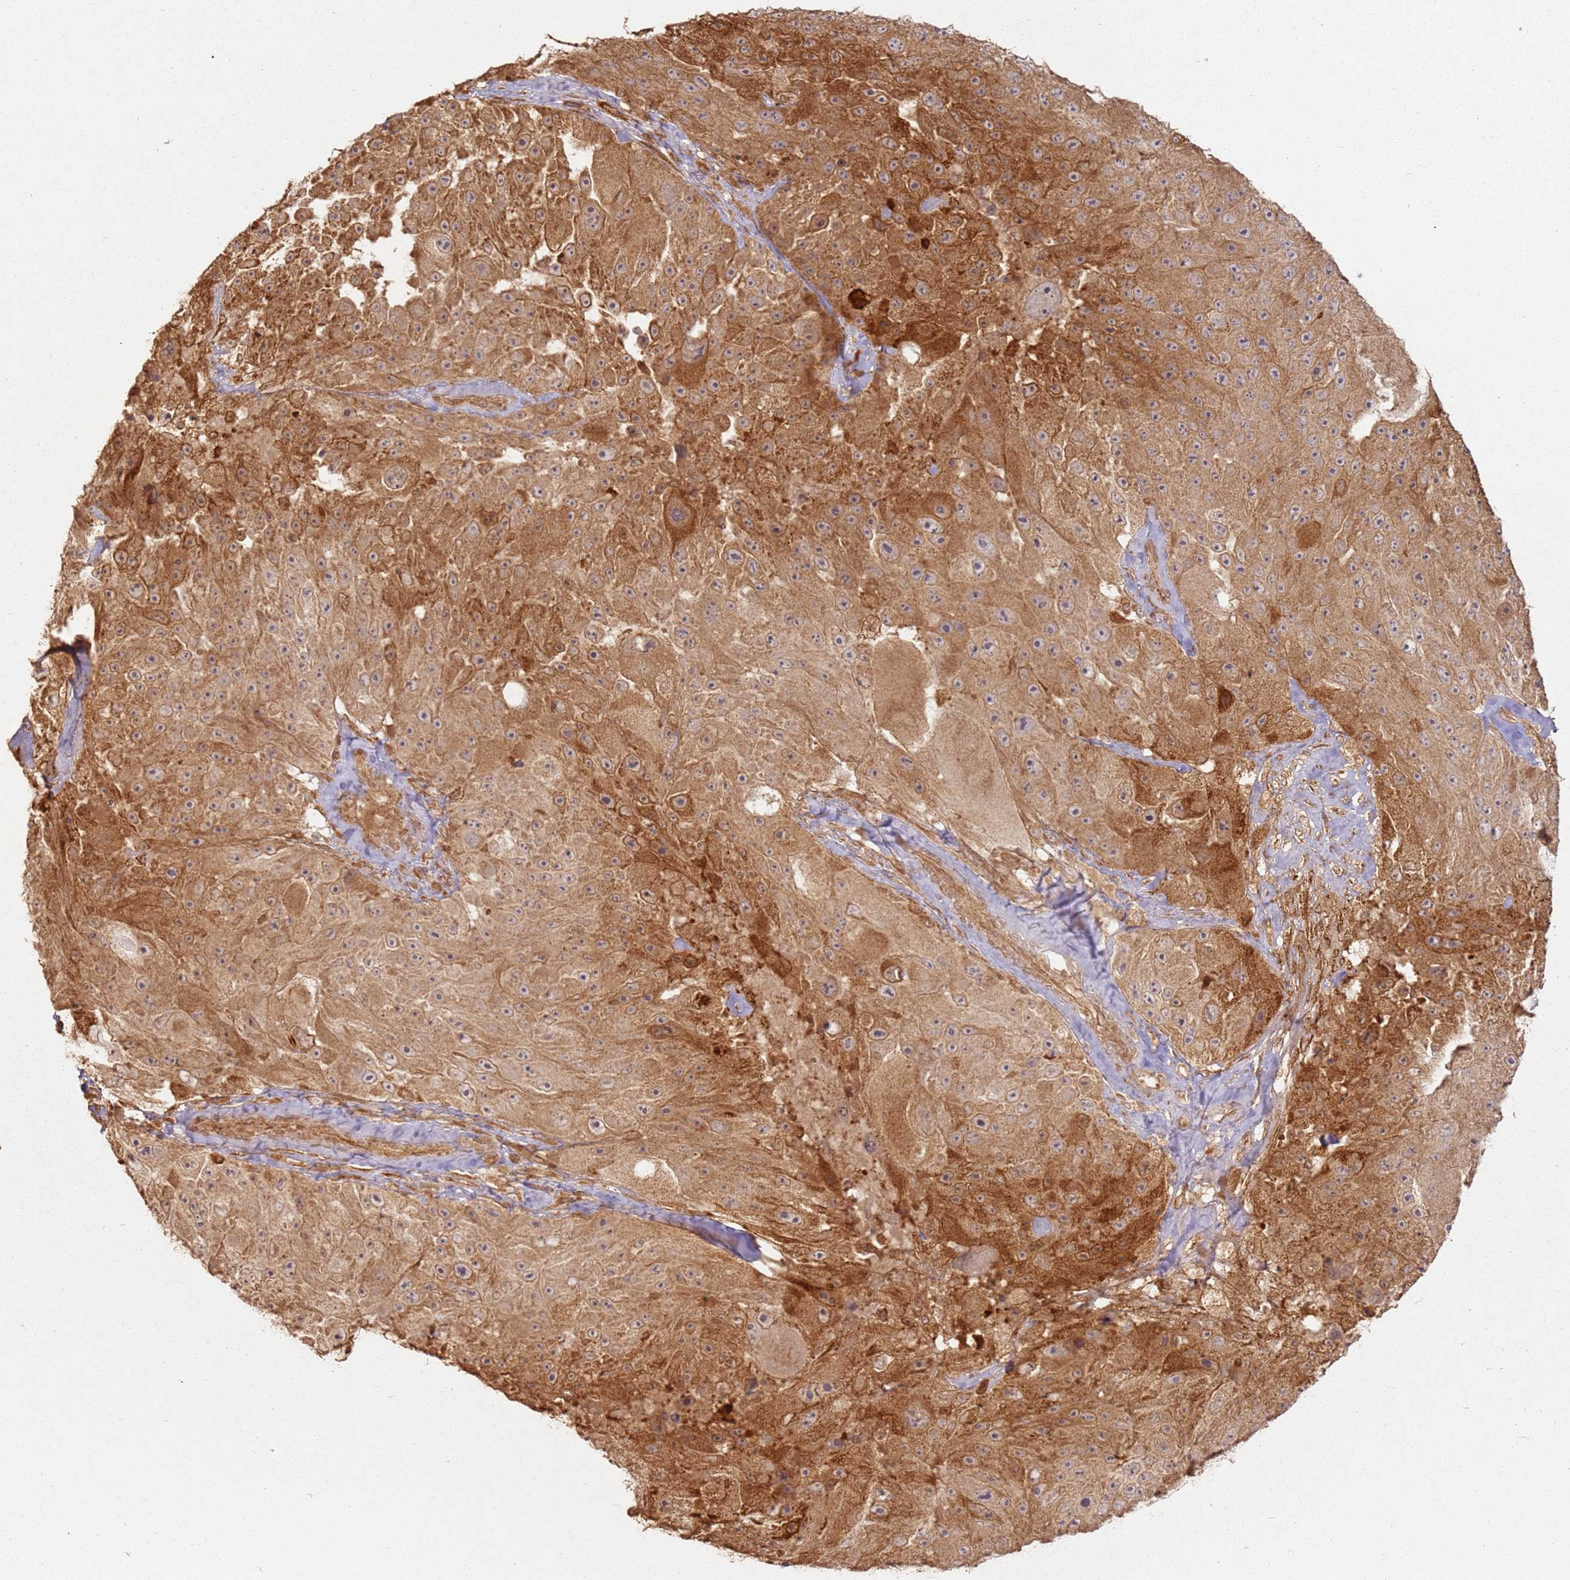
{"staining": {"intensity": "moderate", "quantity": ">75%", "location": "cytoplasmic/membranous"}, "tissue": "melanoma", "cell_type": "Tumor cells", "image_type": "cancer", "snomed": [{"axis": "morphology", "description": "Malignant melanoma, Metastatic site"}, {"axis": "topography", "description": "Lymph node"}], "caption": "A brown stain highlights moderate cytoplasmic/membranous staining of a protein in human melanoma tumor cells.", "gene": "ZNF776", "patient": {"sex": "male", "age": 62}}